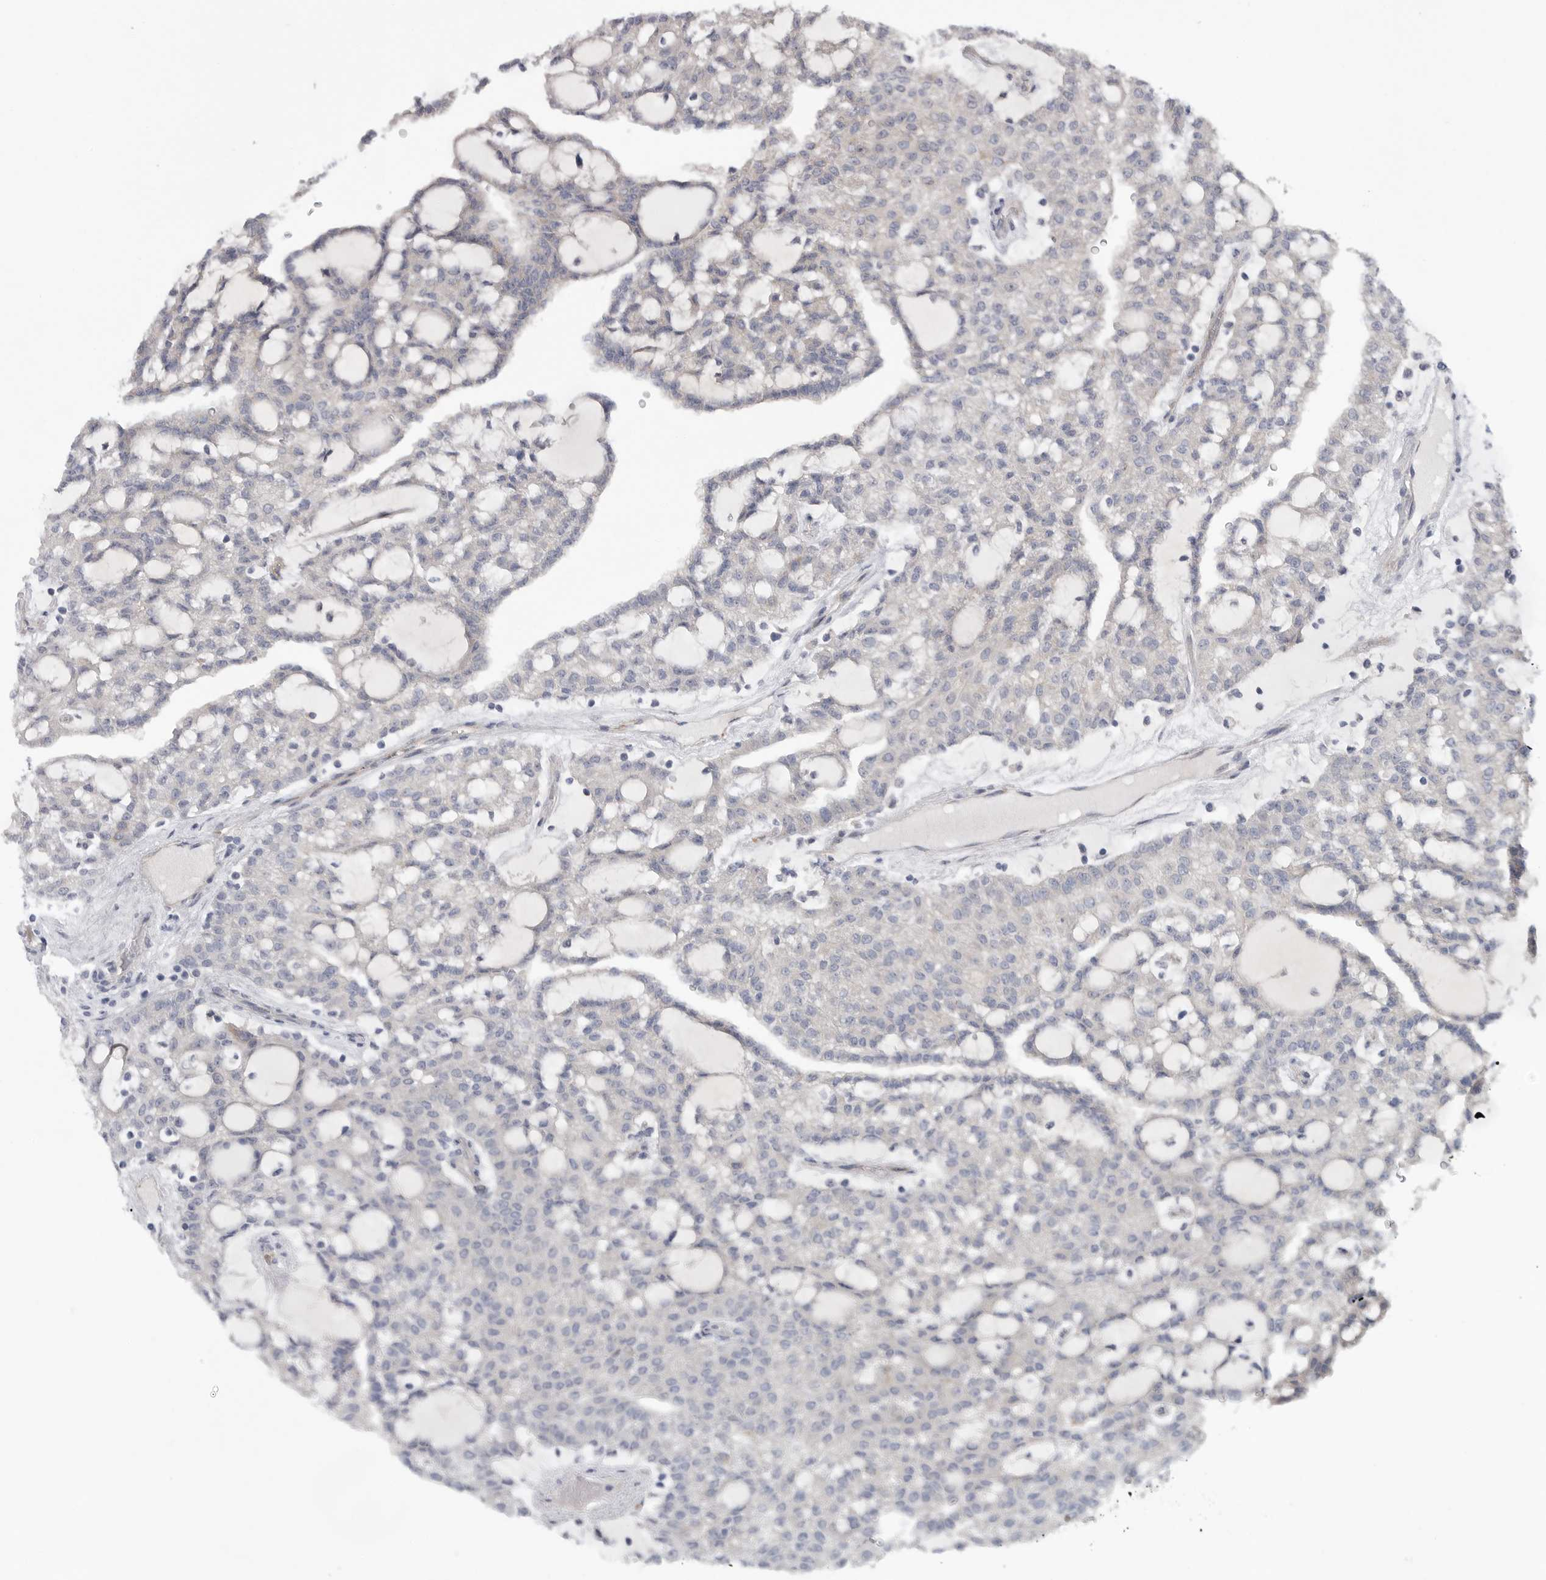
{"staining": {"intensity": "negative", "quantity": "none", "location": "none"}, "tissue": "renal cancer", "cell_type": "Tumor cells", "image_type": "cancer", "snomed": [{"axis": "morphology", "description": "Adenocarcinoma, NOS"}, {"axis": "topography", "description": "Kidney"}], "caption": "Renal adenocarcinoma was stained to show a protein in brown. There is no significant staining in tumor cells.", "gene": "FBXO43", "patient": {"sex": "male", "age": 63}}